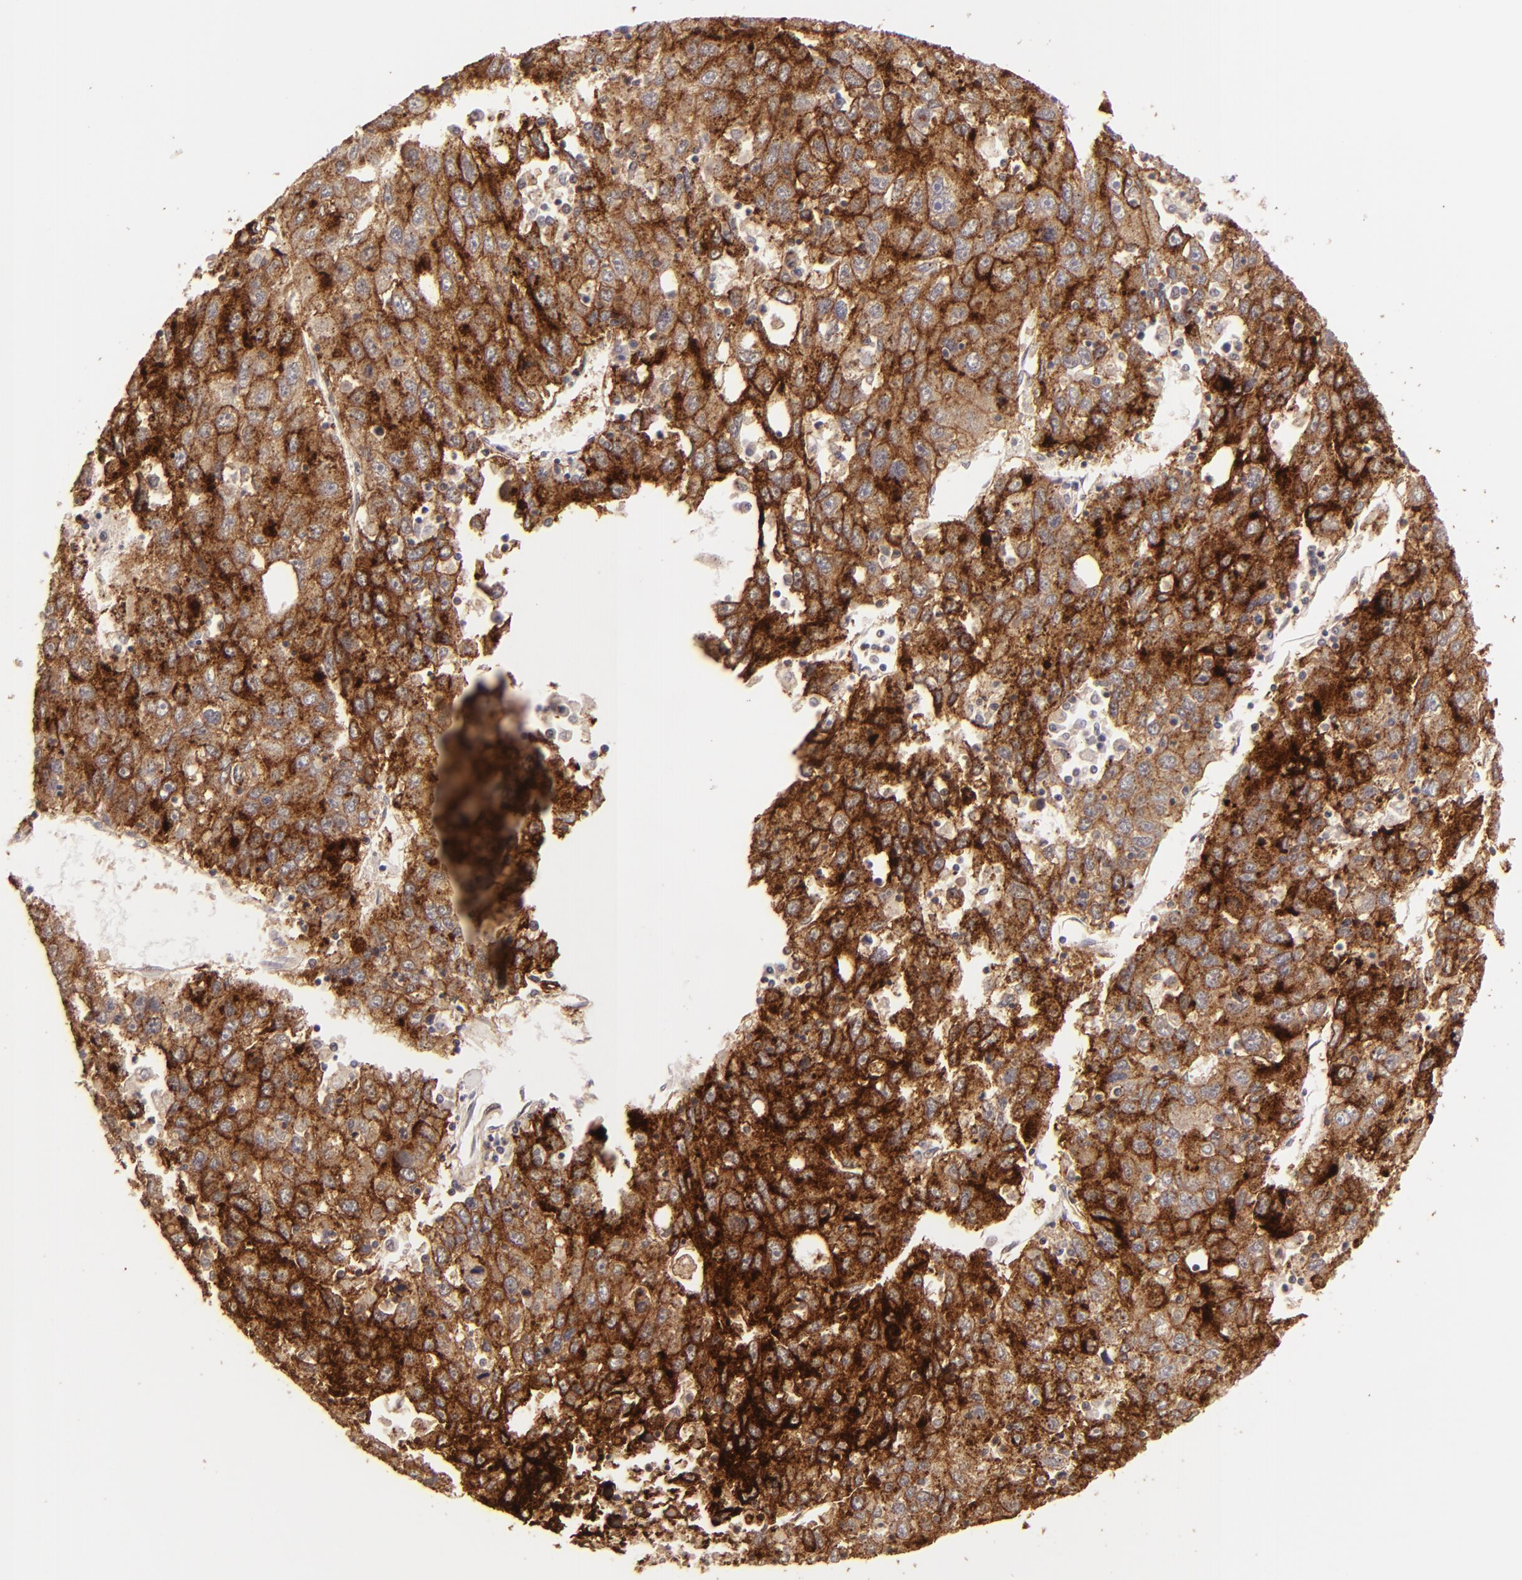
{"staining": {"intensity": "strong", "quantity": ">75%", "location": "cytoplasmic/membranous"}, "tissue": "liver cancer", "cell_type": "Tumor cells", "image_type": "cancer", "snomed": [{"axis": "morphology", "description": "Carcinoma, Hepatocellular, NOS"}, {"axis": "topography", "description": "Liver"}], "caption": "This is a photomicrograph of immunohistochemistry staining of liver cancer (hepatocellular carcinoma), which shows strong staining in the cytoplasmic/membranous of tumor cells.", "gene": "CLDN1", "patient": {"sex": "male", "age": 49}}